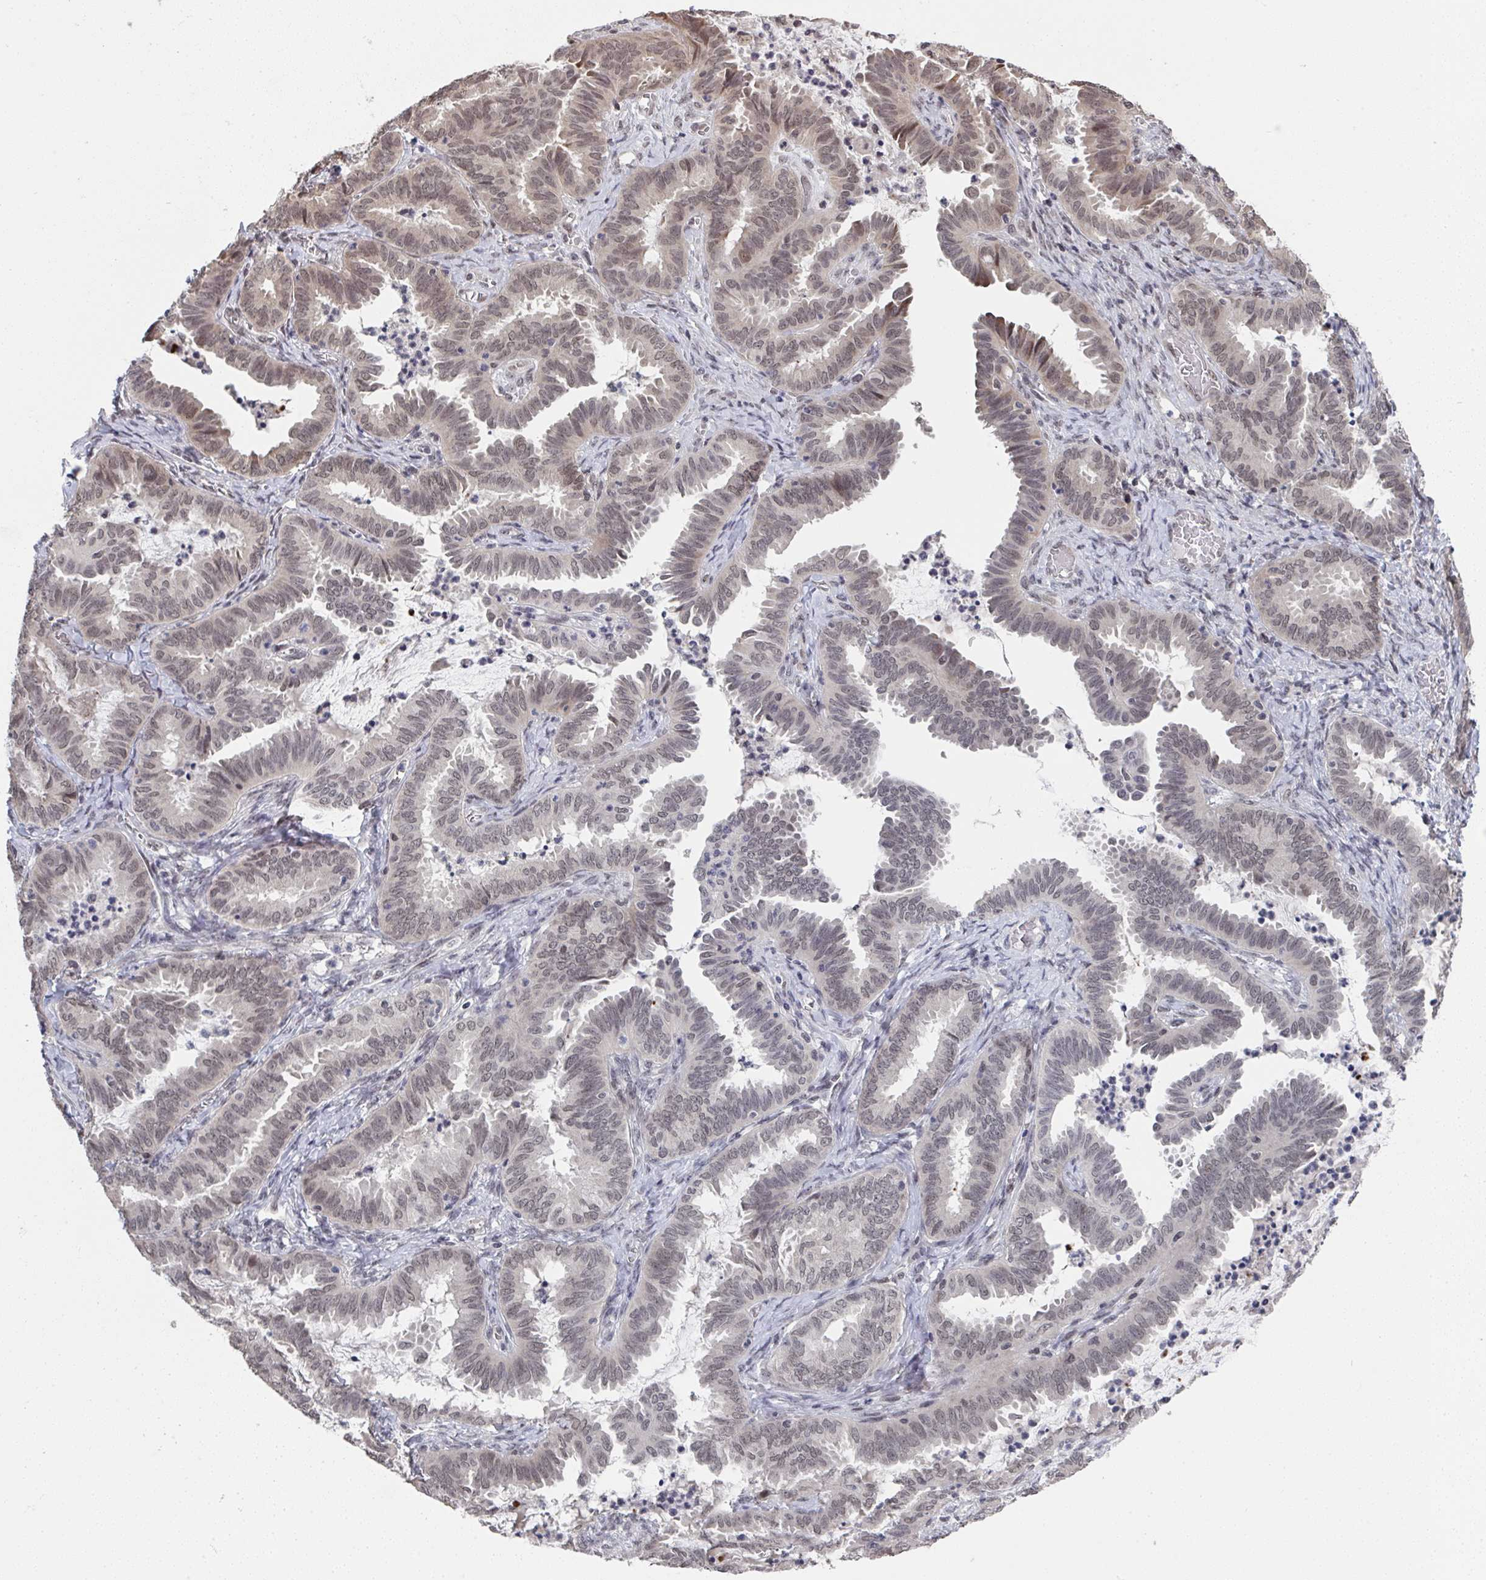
{"staining": {"intensity": "moderate", "quantity": "25%-75%", "location": "nuclear"}, "tissue": "ovarian cancer", "cell_type": "Tumor cells", "image_type": "cancer", "snomed": [{"axis": "morphology", "description": "Carcinoma, endometroid"}, {"axis": "topography", "description": "Ovary"}], "caption": "Immunohistochemistry micrograph of ovarian cancer (endometroid carcinoma) stained for a protein (brown), which displays medium levels of moderate nuclear staining in approximately 25%-75% of tumor cells.", "gene": "JMJD1C", "patient": {"sex": "female", "age": 70}}